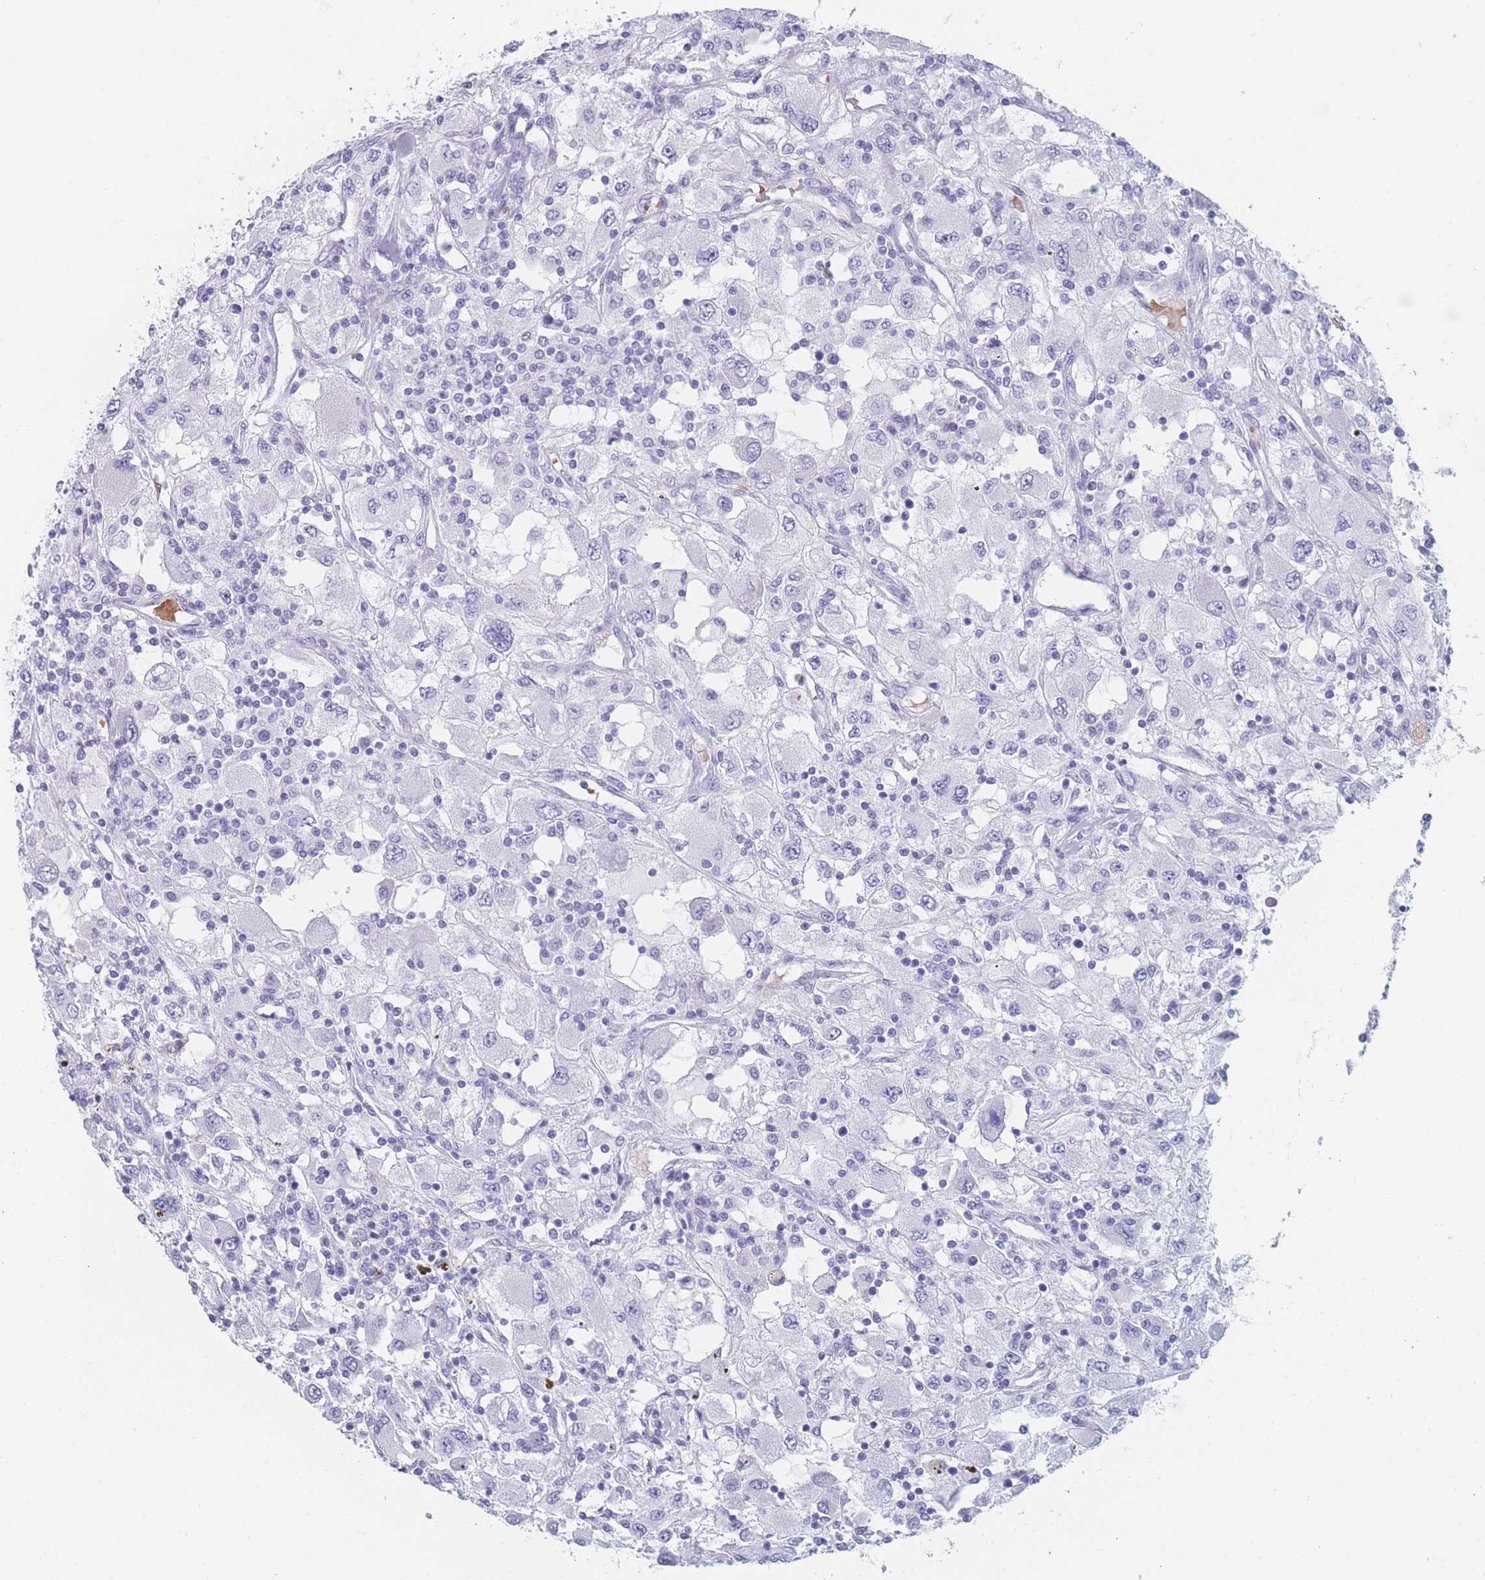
{"staining": {"intensity": "negative", "quantity": "none", "location": "none"}, "tissue": "renal cancer", "cell_type": "Tumor cells", "image_type": "cancer", "snomed": [{"axis": "morphology", "description": "Adenocarcinoma, NOS"}, {"axis": "topography", "description": "Kidney"}], "caption": "Tumor cells show no significant protein expression in renal cancer (adenocarcinoma).", "gene": "OR5D16", "patient": {"sex": "female", "age": 67}}